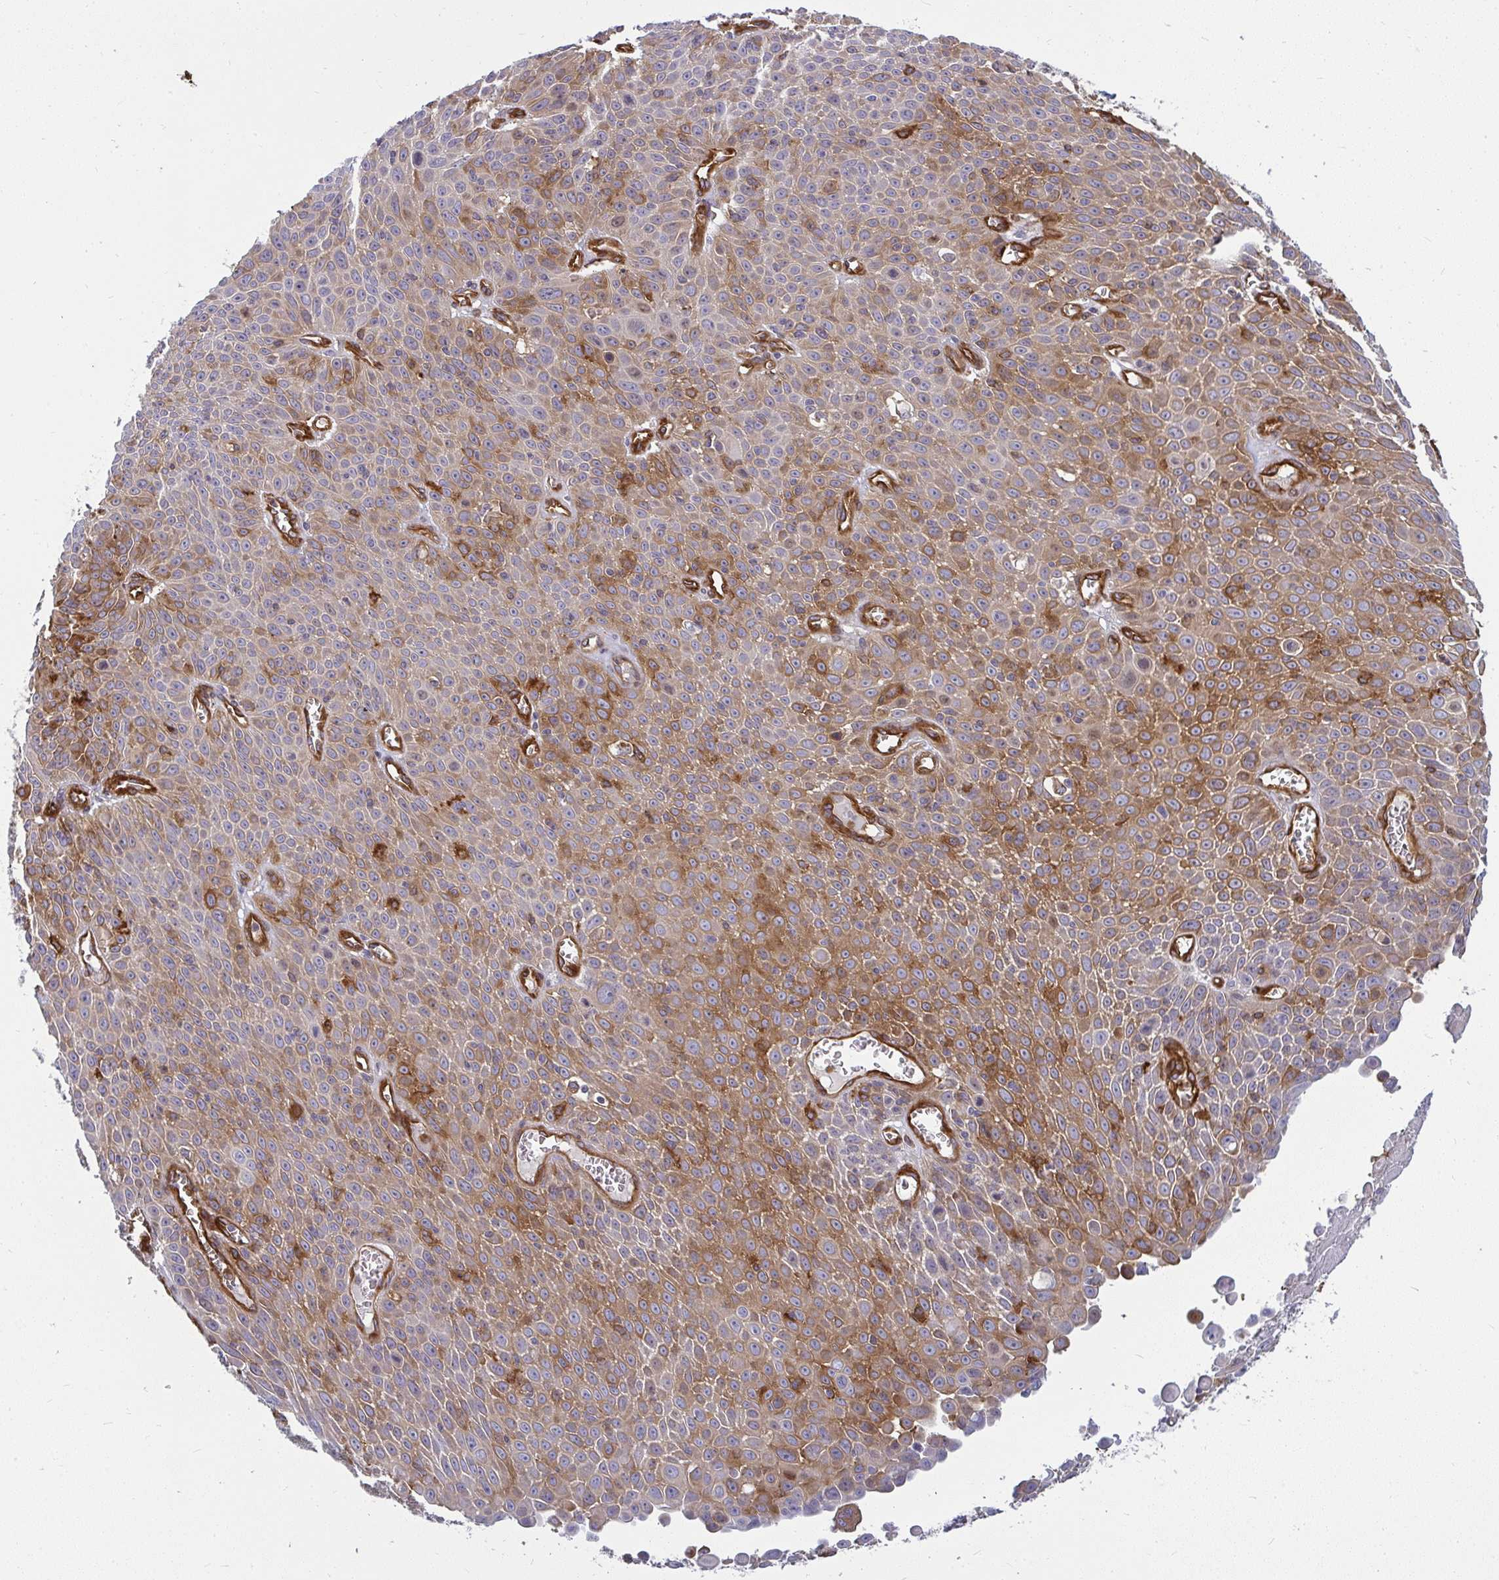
{"staining": {"intensity": "moderate", "quantity": "25%-75%", "location": "cytoplasmic/membranous"}, "tissue": "lung cancer", "cell_type": "Tumor cells", "image_type": "cancer", "snomed": [{"axis": "morphology", "description": "Squamous cell carcinoma, NOS"}, {"axis": "morphology", "description": "Squamous cell carcinoma, metastatic, NOS"}, {"axis": "topography", "description": "Lymph node"}, {"axis": "topography", "description": "Lung"}], "caption": "Tumor cells reveal medium levels of moderate cytoplasmic/membranous expression in approximately 25%-75% of cells in lung cancer (squamous cell carcinoma).", "gene": "IFIT3", "patient": {"sex": "female", "age": 62}}